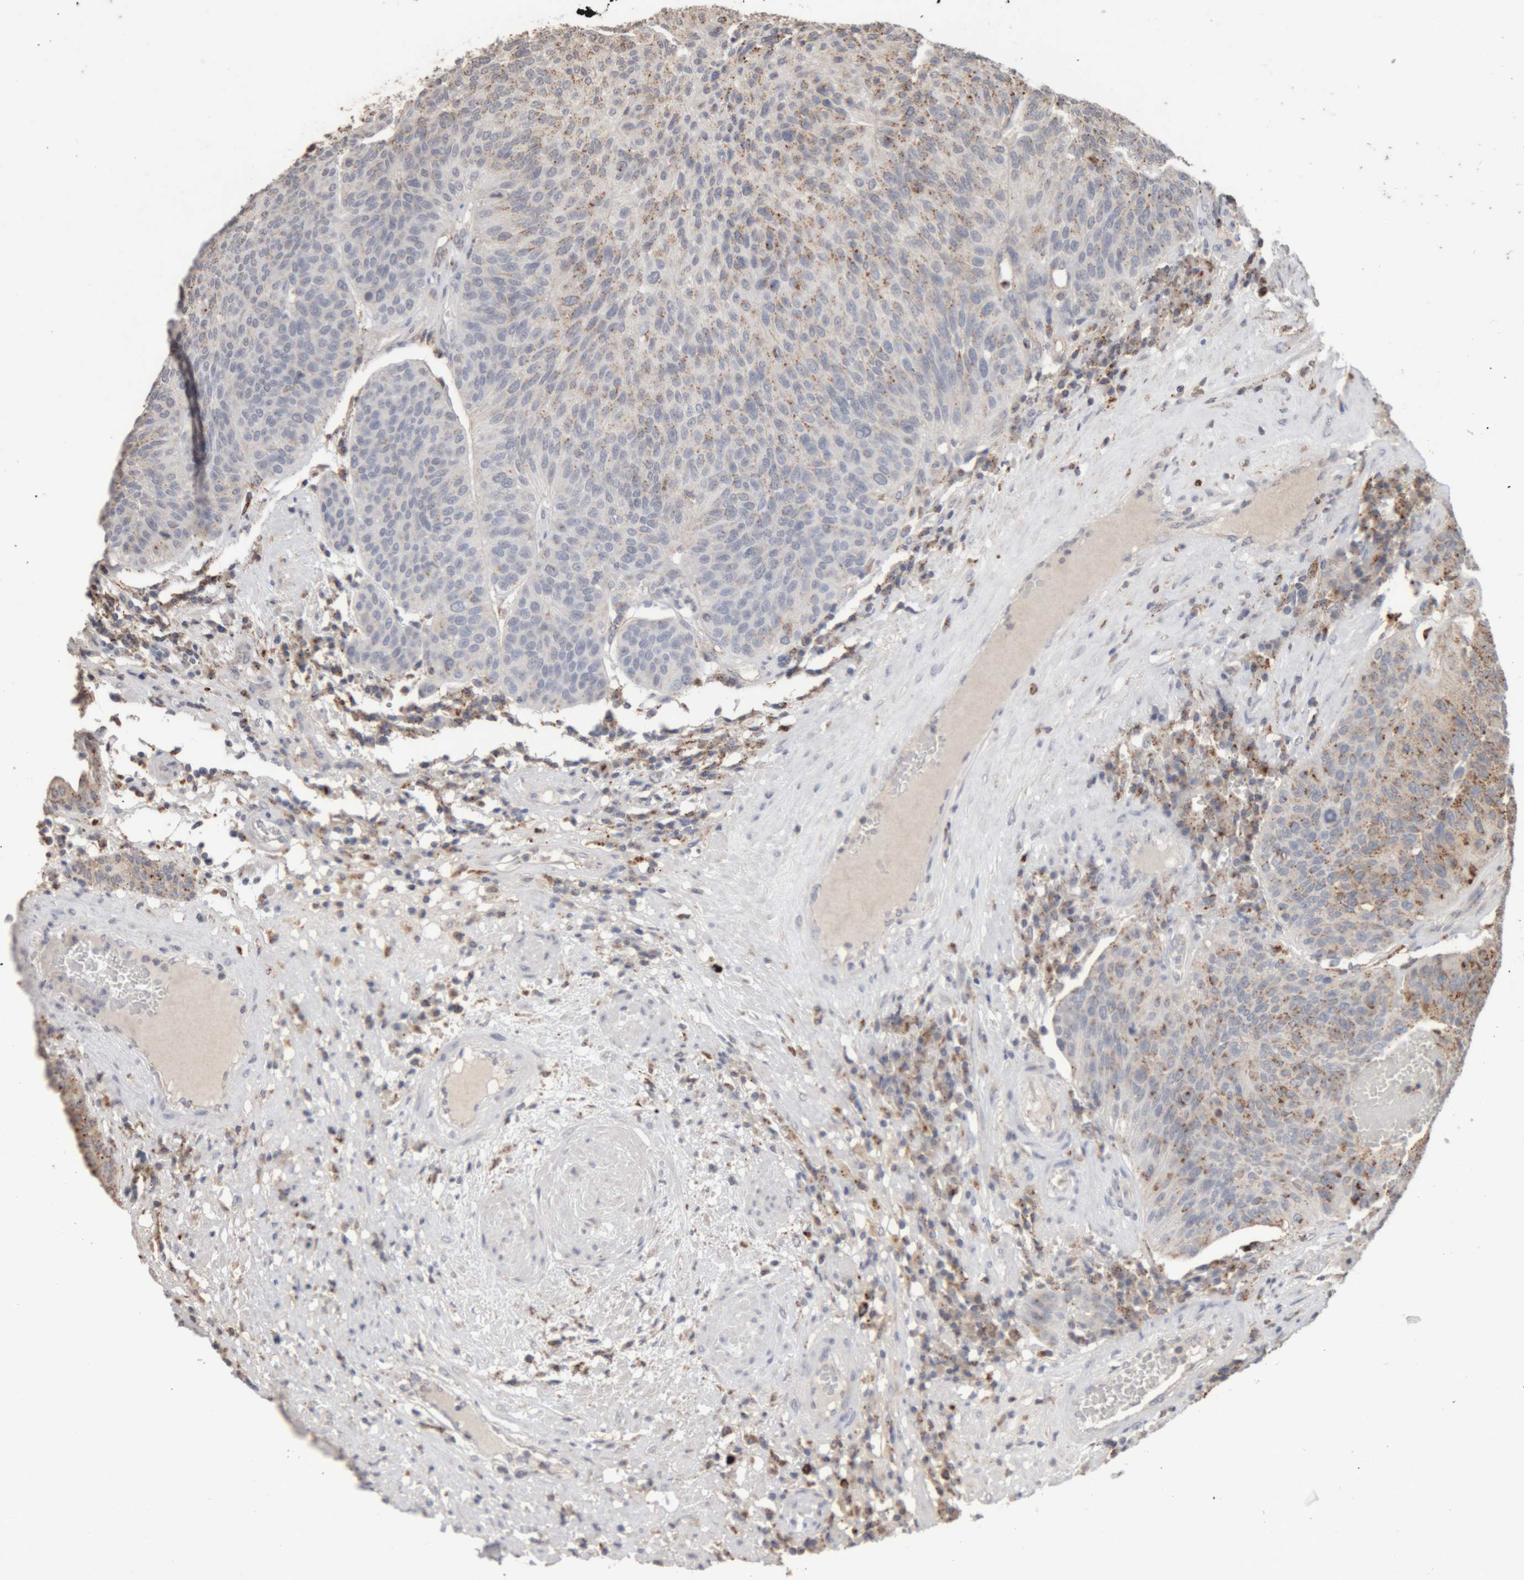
{"staining": {"intensity": "moderate", "quantity": "25%-75%", "location": "cytoplasmic/membranous"}, "tissue": "urothelial cancer", "cell_type": "Tumor cells", "image_type": "cancer", "snomed": [{"axis": "morphology", "description": "Urothelial carcinoma, High grade"}, {"axis": "topography", "description": "Urinary bladder"}], "caption": "A brown stain shows moderate cytoplasmic/membranous positivity of a protein in human urothelial cancer tumor cells. Immunohistochemistry (ihc) stains the protein in brown and the nuclei are stained blue.", "gene": "ARSA", "patient": {"sex": "male", "age": 66}}